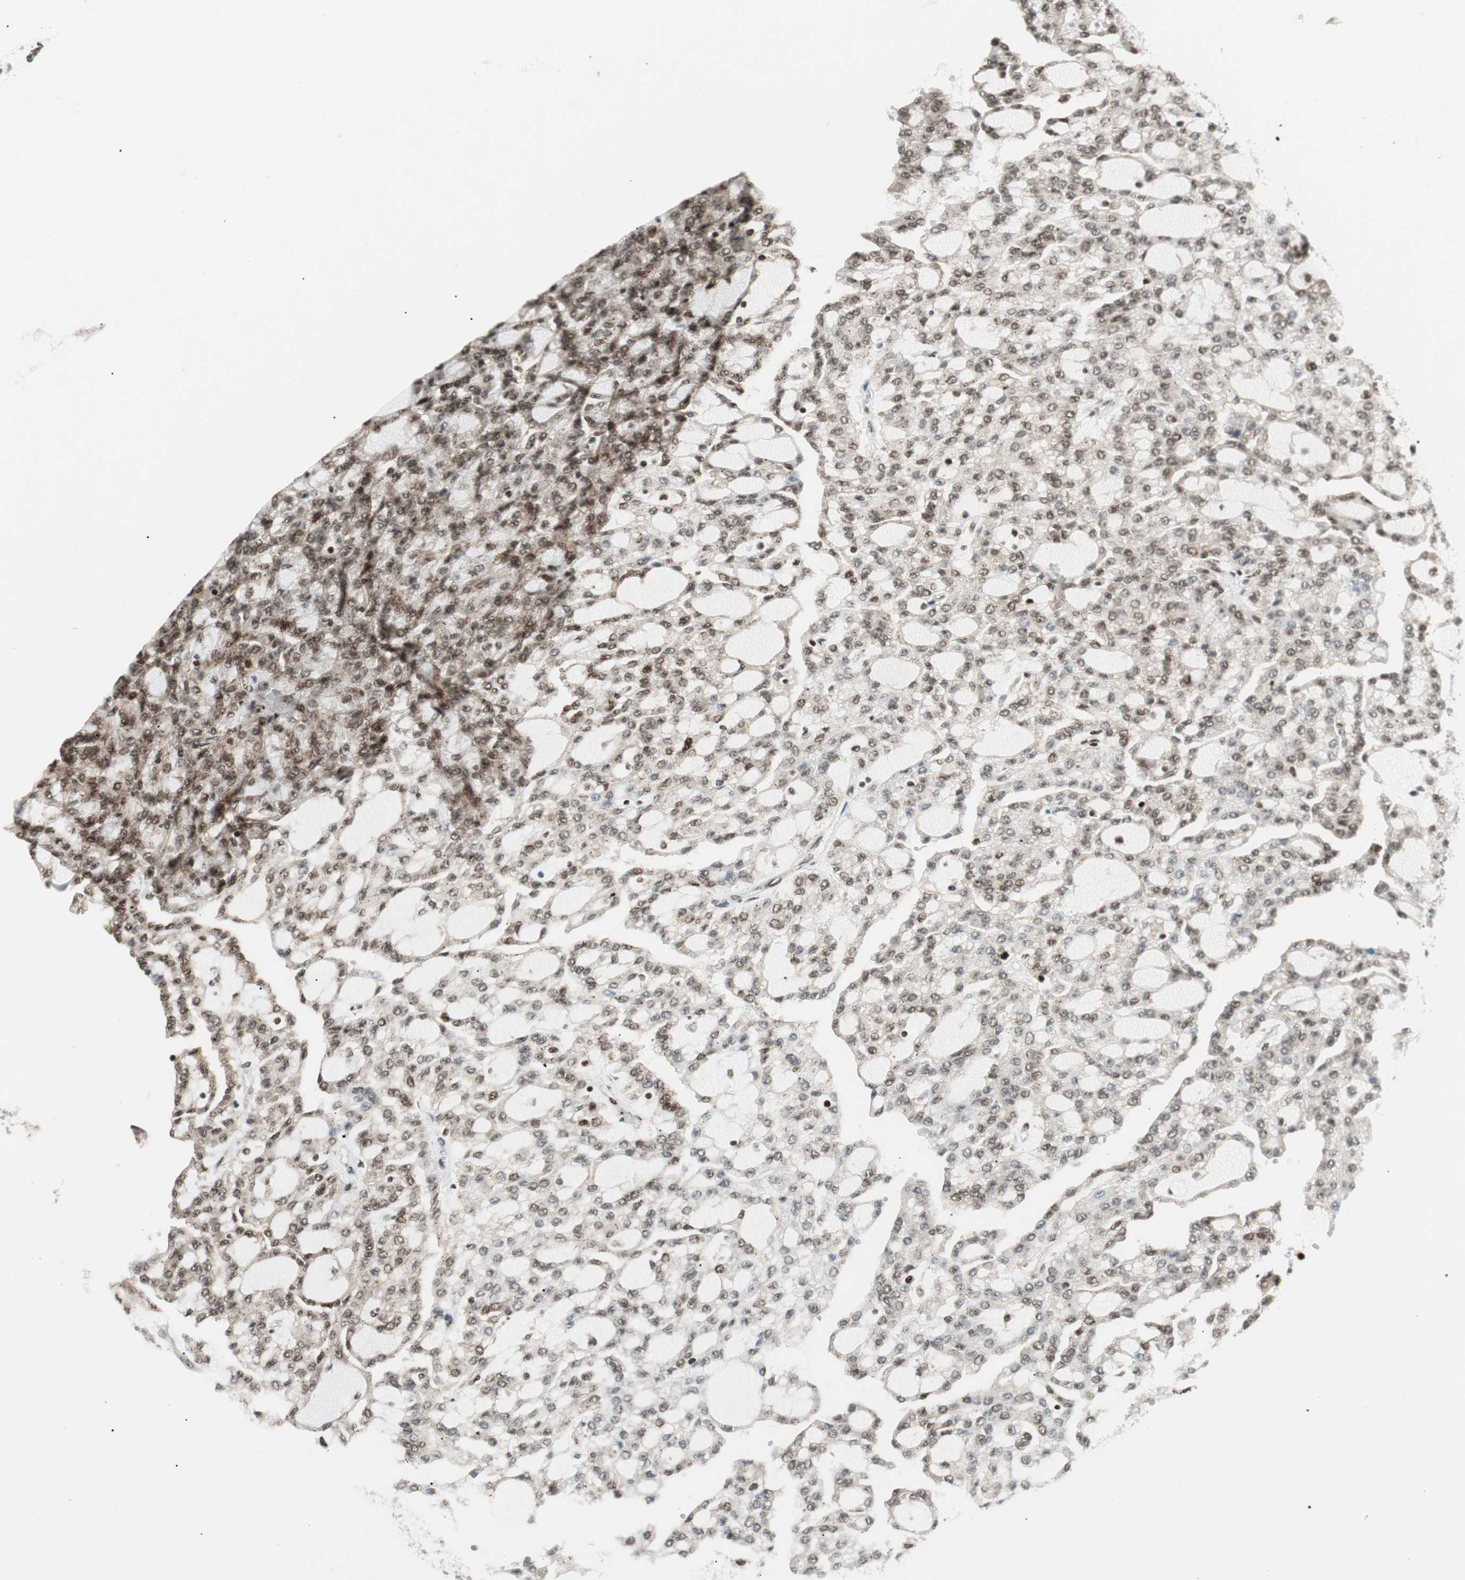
{"staining": {"intensity": "weak", "quantity": "25%-75%", "location": "nuclear"}, "tissue": "renal cancer", "cell_type": "Tumor cells", "image_type": "cancer", "snomed": [{"axis": "morphology", "description": "Adenocarcinoma, NOS"}, {"axis": "topography", "description": "Kidney"}], "caption": "A brown stain shows weak nuclear positivity of a protein in human renal cancer tumor cells.", "gene": "EWSR1", "patient": {"sex": "male", "age": 63}}